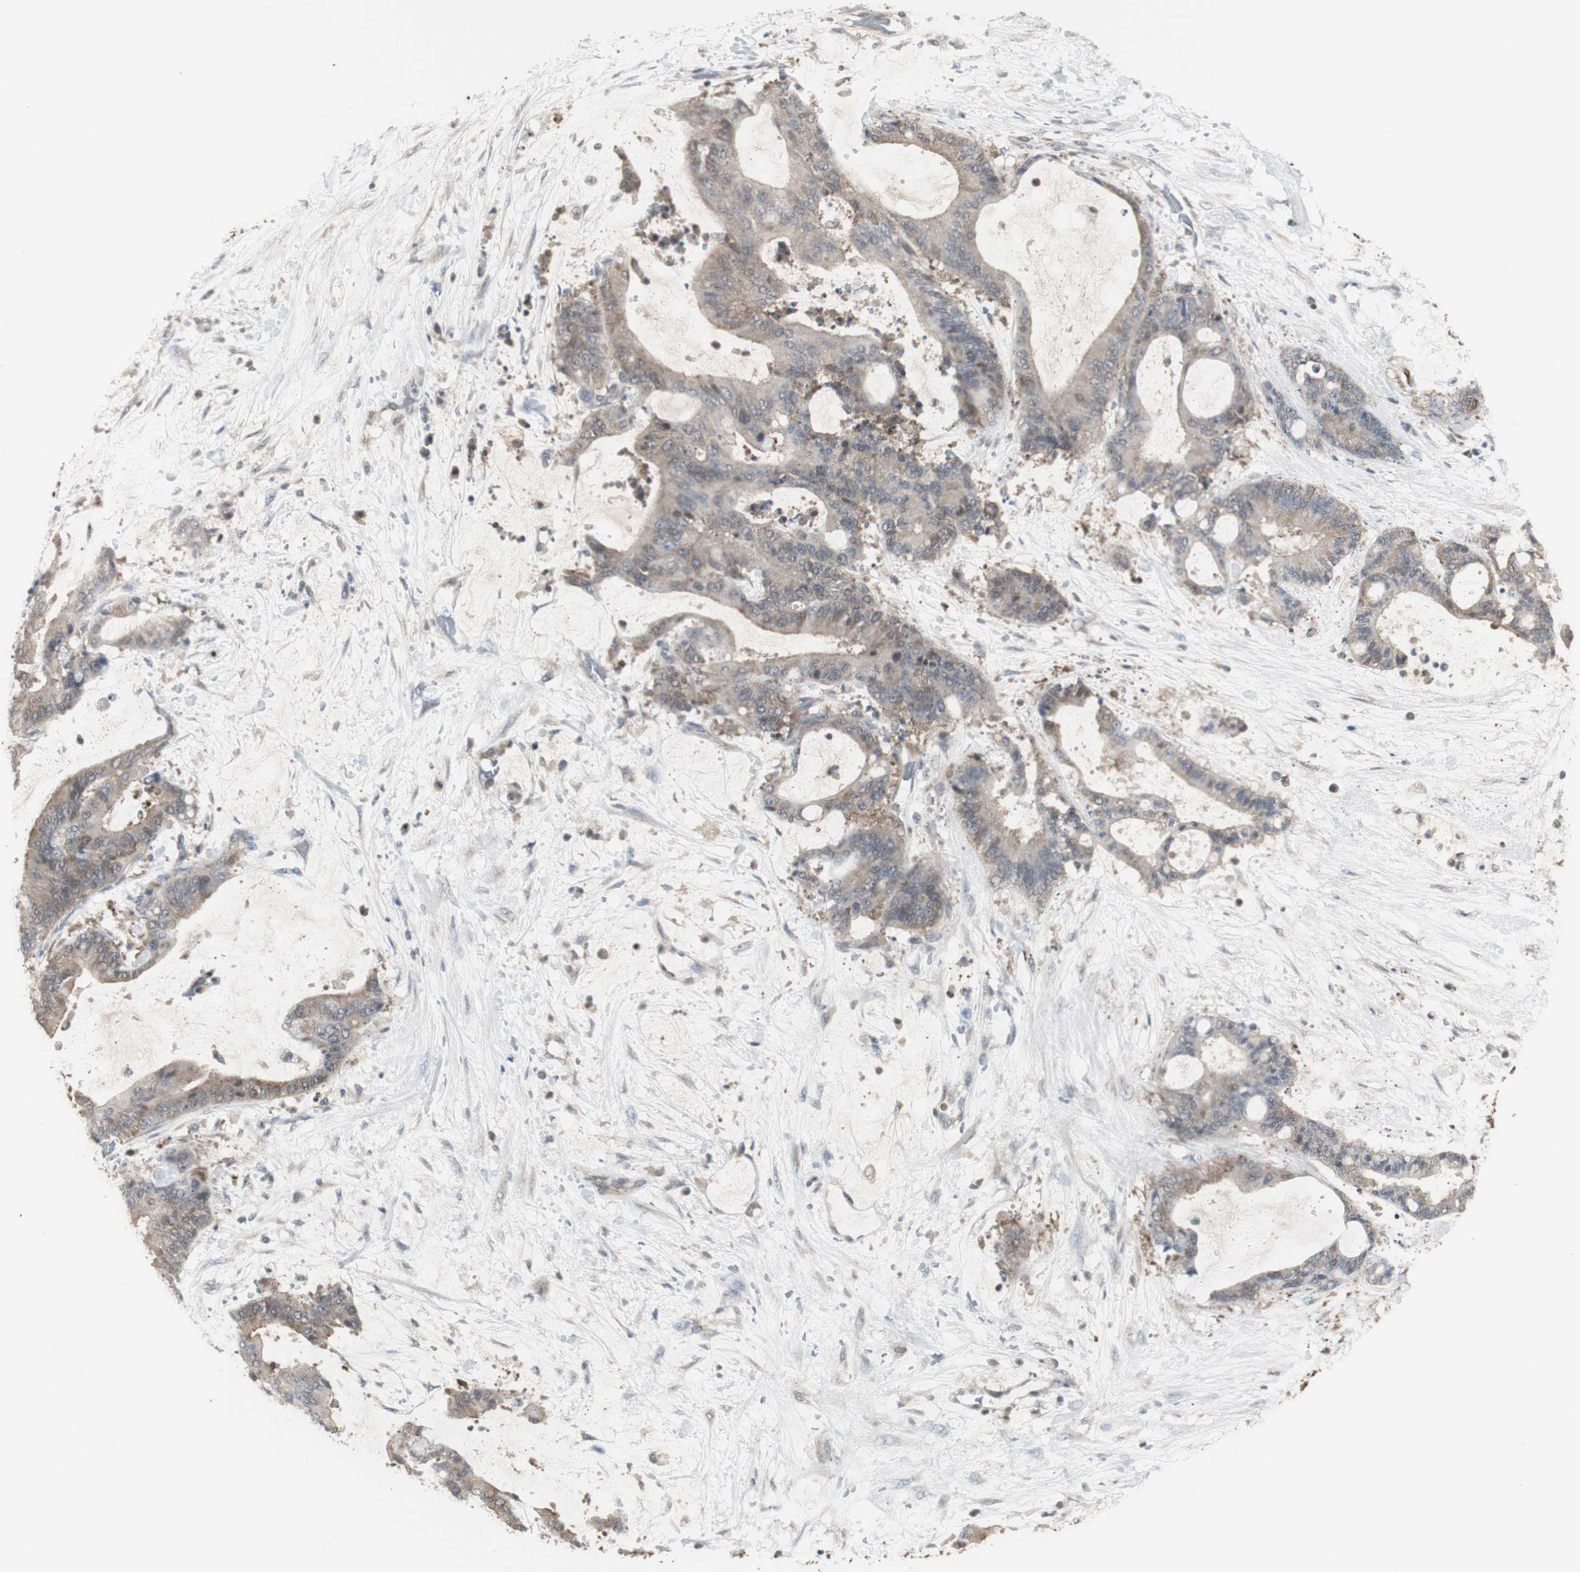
{"staining": {"intensity": "weak", "quantity": "25%-75%", "location": "cytoplasmic/membranous"}, "tissue": "liver cancer", "cell_type": "Tumor cells", "image_type": "cancer", "snomed": [{"axis": "morphology", "description": "Cholangiocarcinoma"}, {"axis": "topography", "description": "Liver"}], "caption": "The histopathology image displays immunohistochemical staining of liver cancer. There is weak cytoplasmic/membranous positivity is appreciated in about 25%-75% of tumor cells.", "gene": "HPRT1", "patient": {"sex": "female", "age": 73}}